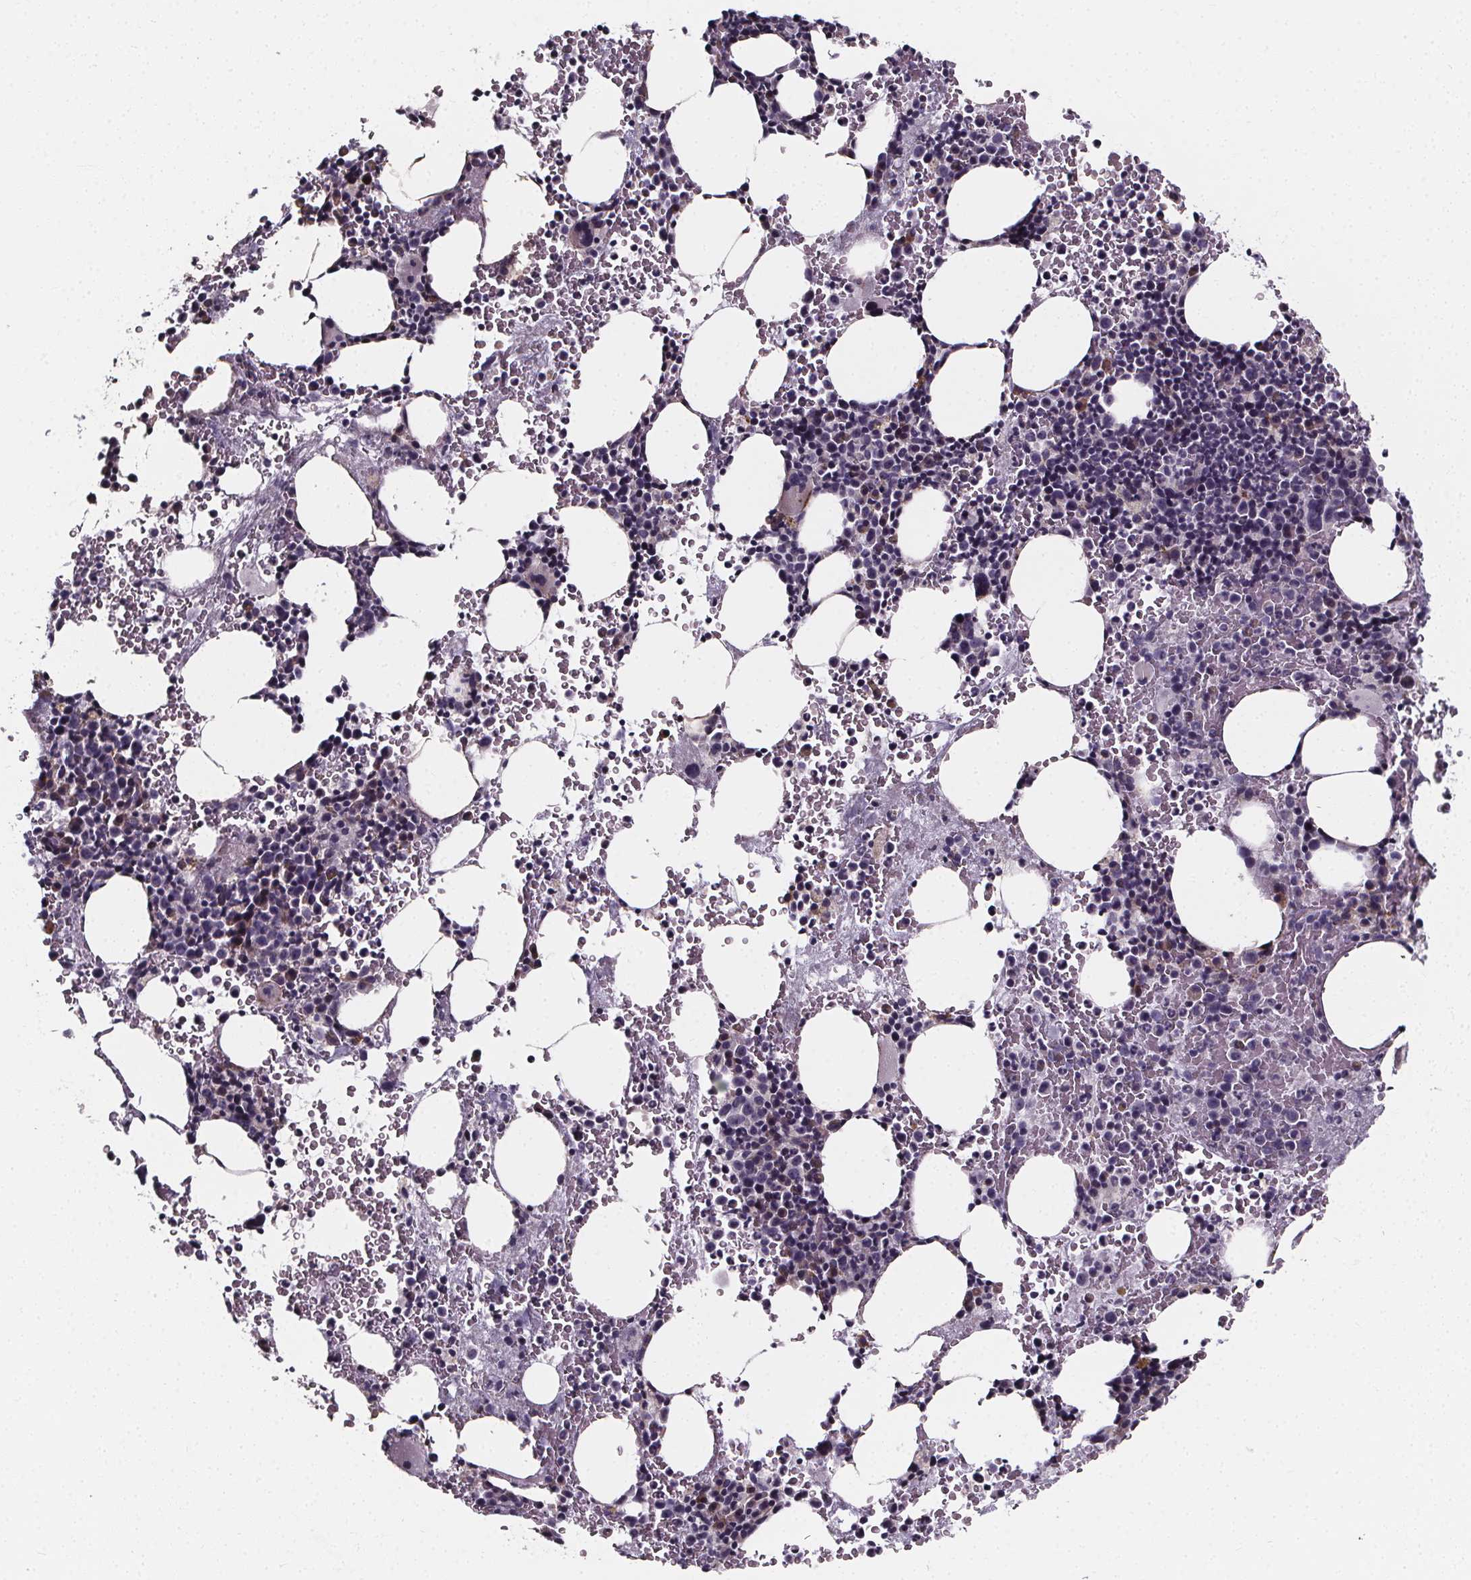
{"staining": {"intensity": "moderate", "quantity": "<25%", "location": "cytoplasmic/membranous"}, "tissue": "bone marrow", "cell_type": "Hematopoietic cells", "image_type": "normal", "snomed": [{"axis": "morphology", "description": "Normal tissue, NOS"}, {"axis": "topography", "description": "Bone marrow"}], "caption": "Protein staining demonstrates moderate cytoplasmic/membranous positivity in approximately <25% of hematopoietic cells in benign bone marrow. The protein is stained brown, and the nuclei are stained in blue (DAB IHC with brightfield microscopy, high magnification).", "gene": "AEBP1", "patient": {"sex": "female", "age": 56}}